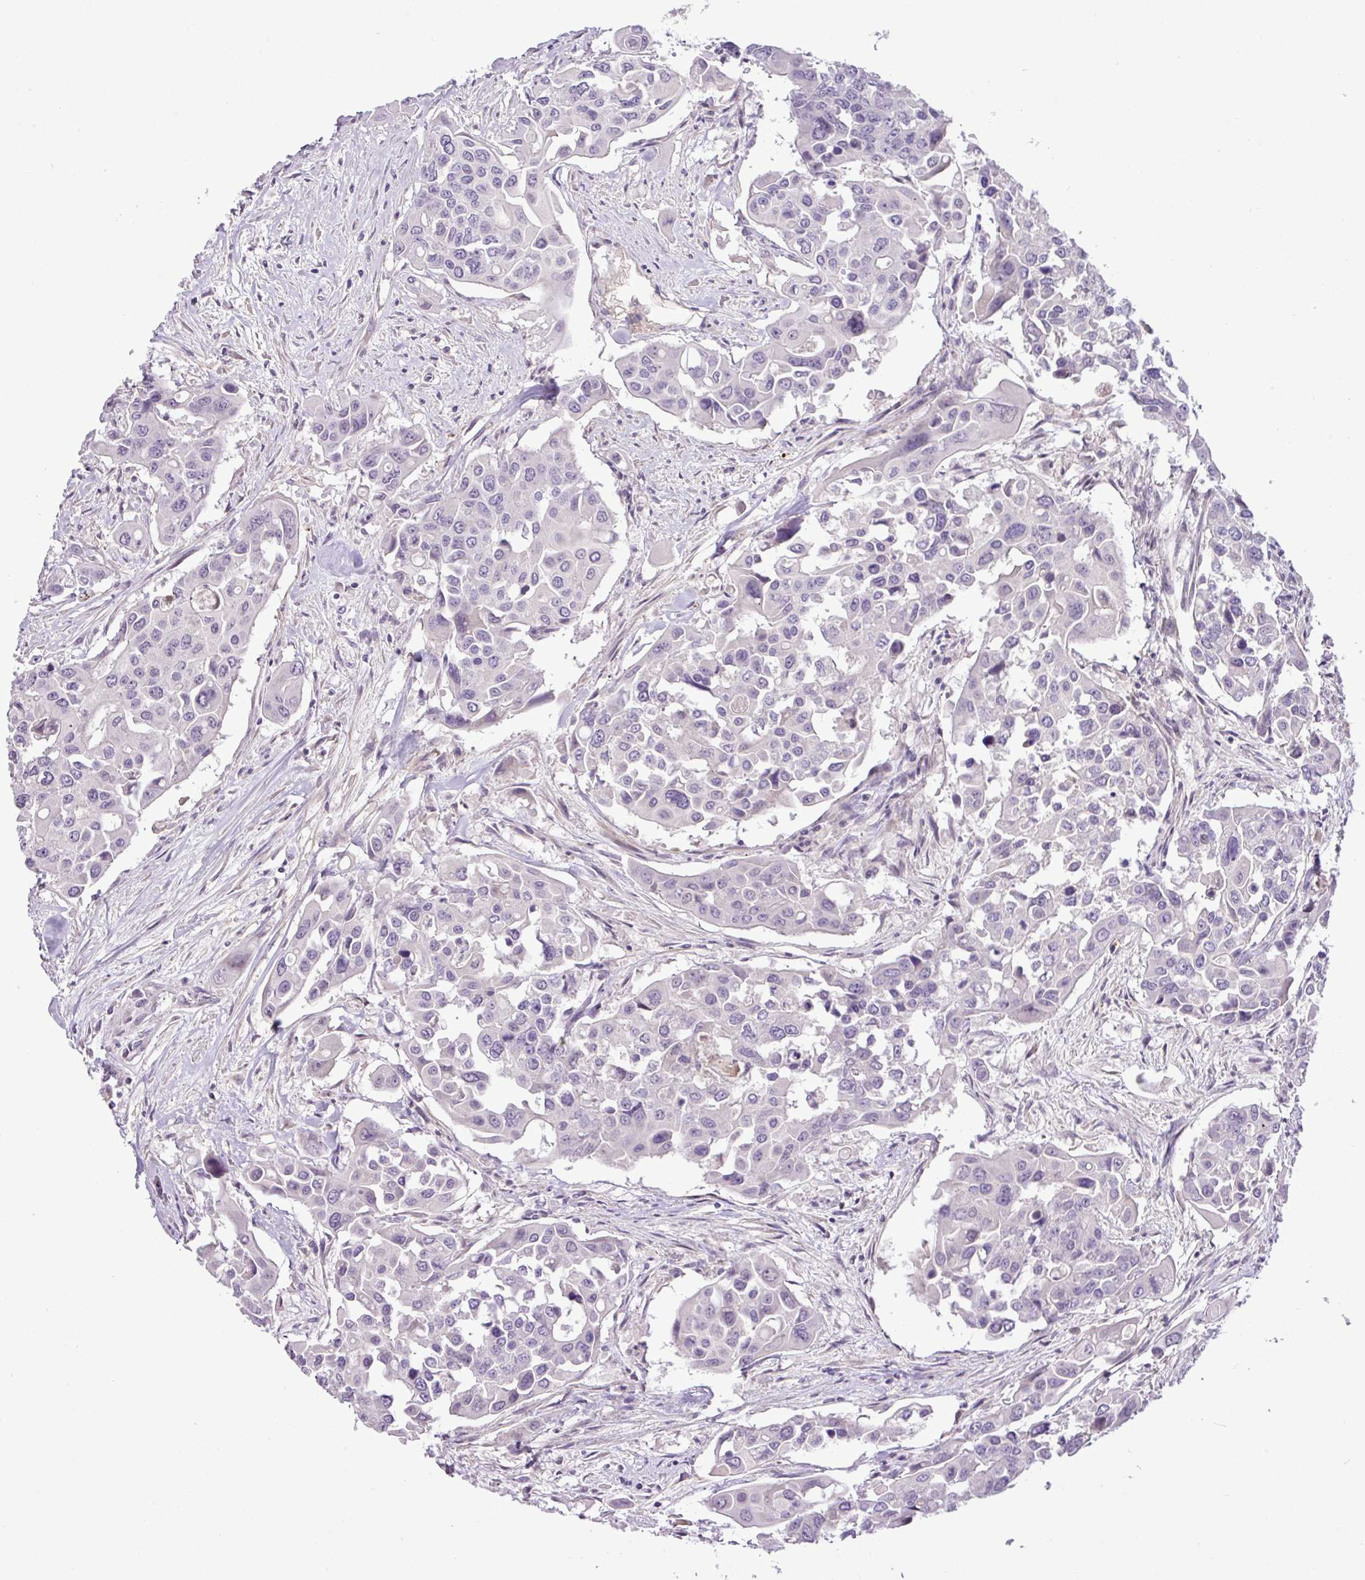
{"staining": {"intensity": "negative", "quantity": "none", "location": "none"}, "tissue": "colorectal cancer", "cell_type": "Tumor cells", "image_type": "cancer", "snomed": [{"axis": "morphology", "description": "Adenocarcinoma, NOS"}, {"axis": "topography", "description": "Colon"}], "caption": "The IHC micrograph has no significant expression in tumor cells of colorectal cancer tissue. (Brightfield microscopy of DAB immunohistochemistry (IHC) at high magnification).", "gene": "DNAJB13", "patient": {"sex": "male", "age": 77}}